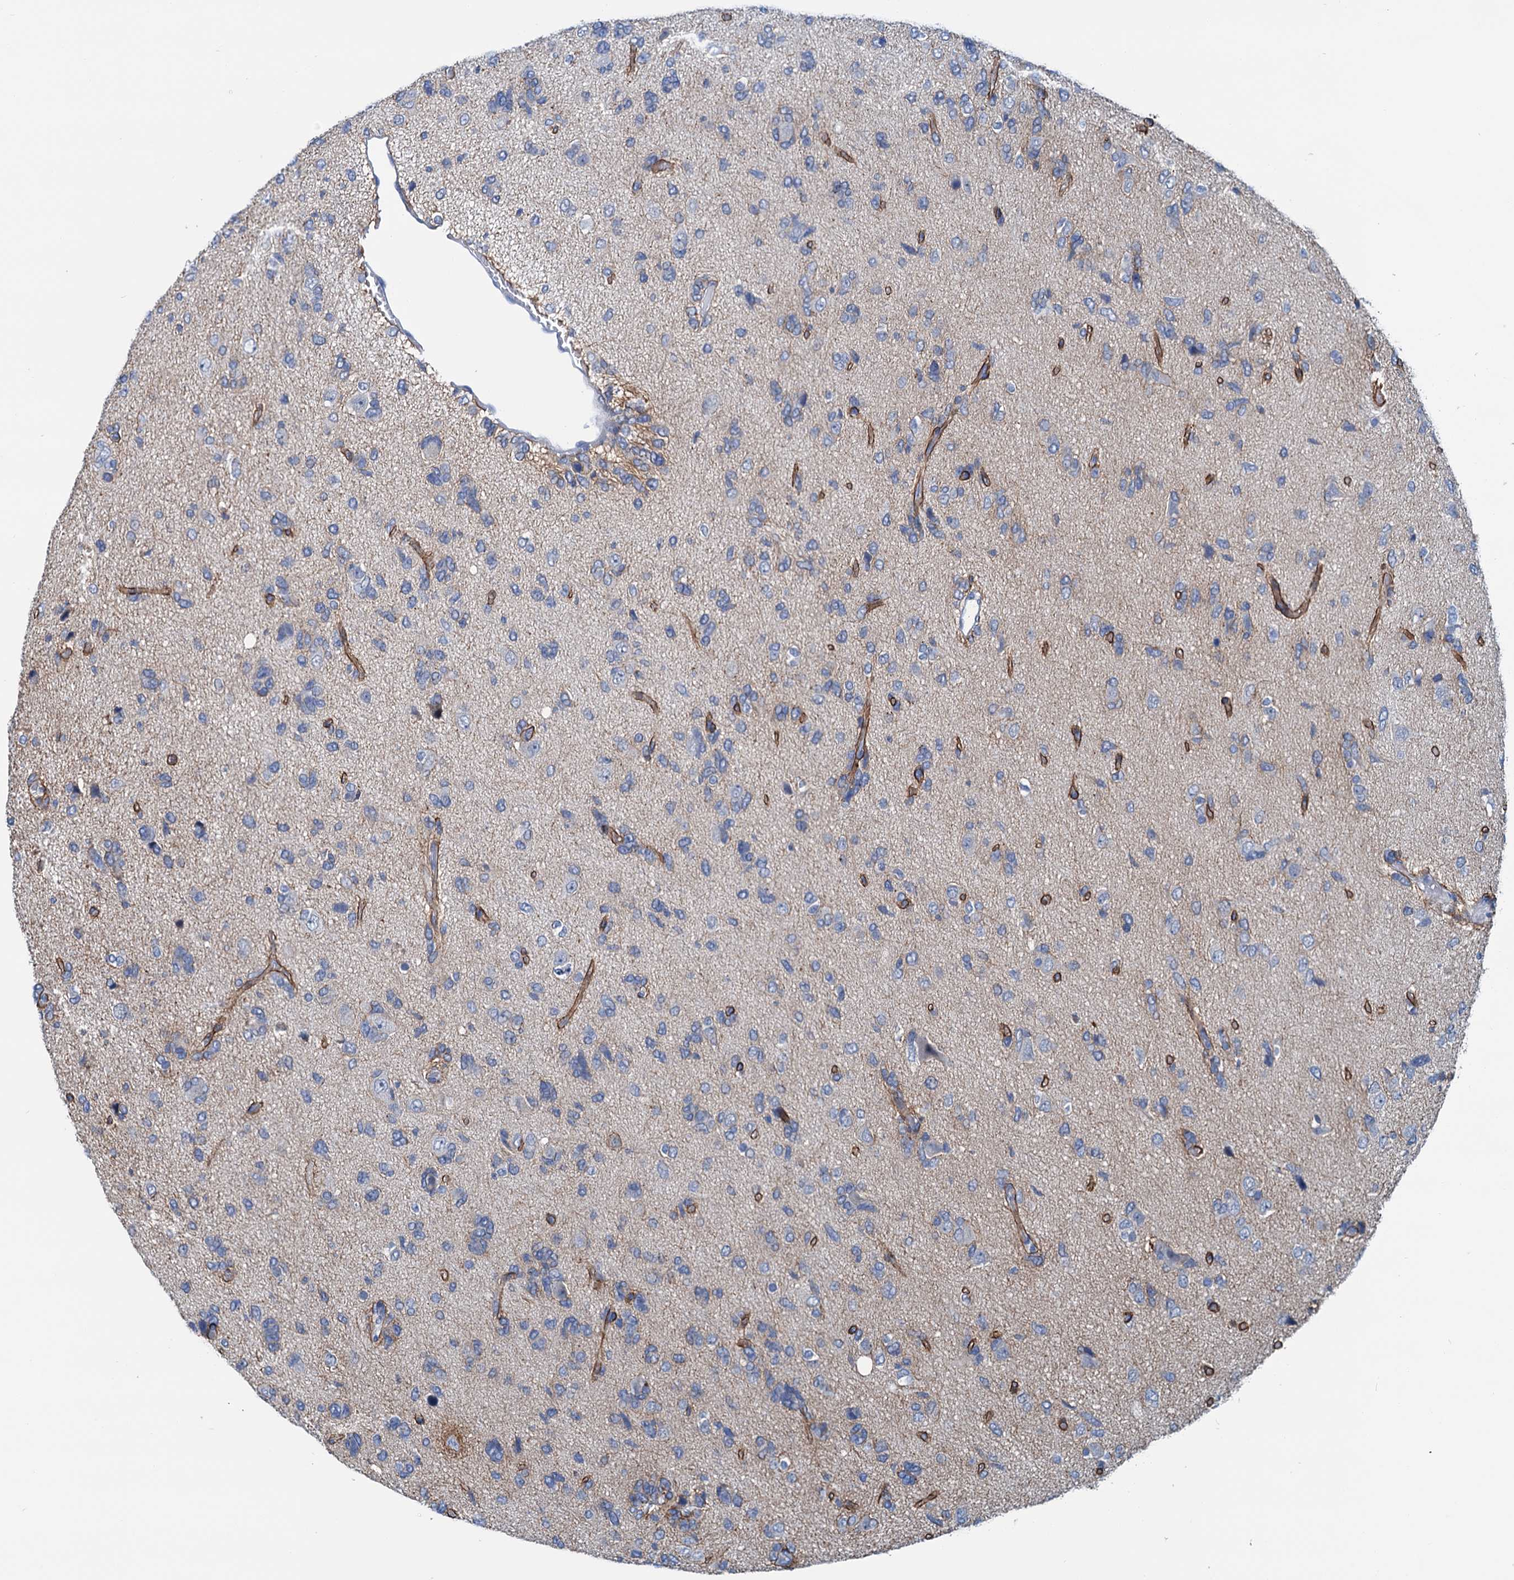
{"staining": {"intensity": "negative", "quantity": "none", "location": "none"}, "tissue": "glioma", "cell_type": "Tumor cells", "image_type": "cancer", "snomed": [{"axis": "morphology", "description": "Glioma, malignant, High grade"}, {"axis": "topography", "description": "Brain"}], "caption": "Malignant glioma (high-grade) stained for a protein using immunohistochemistry (IHC) demonstrates no positivity tumor cells.", "gene": "ELAC1", "patient": {"sex": "female", "age": 59}}